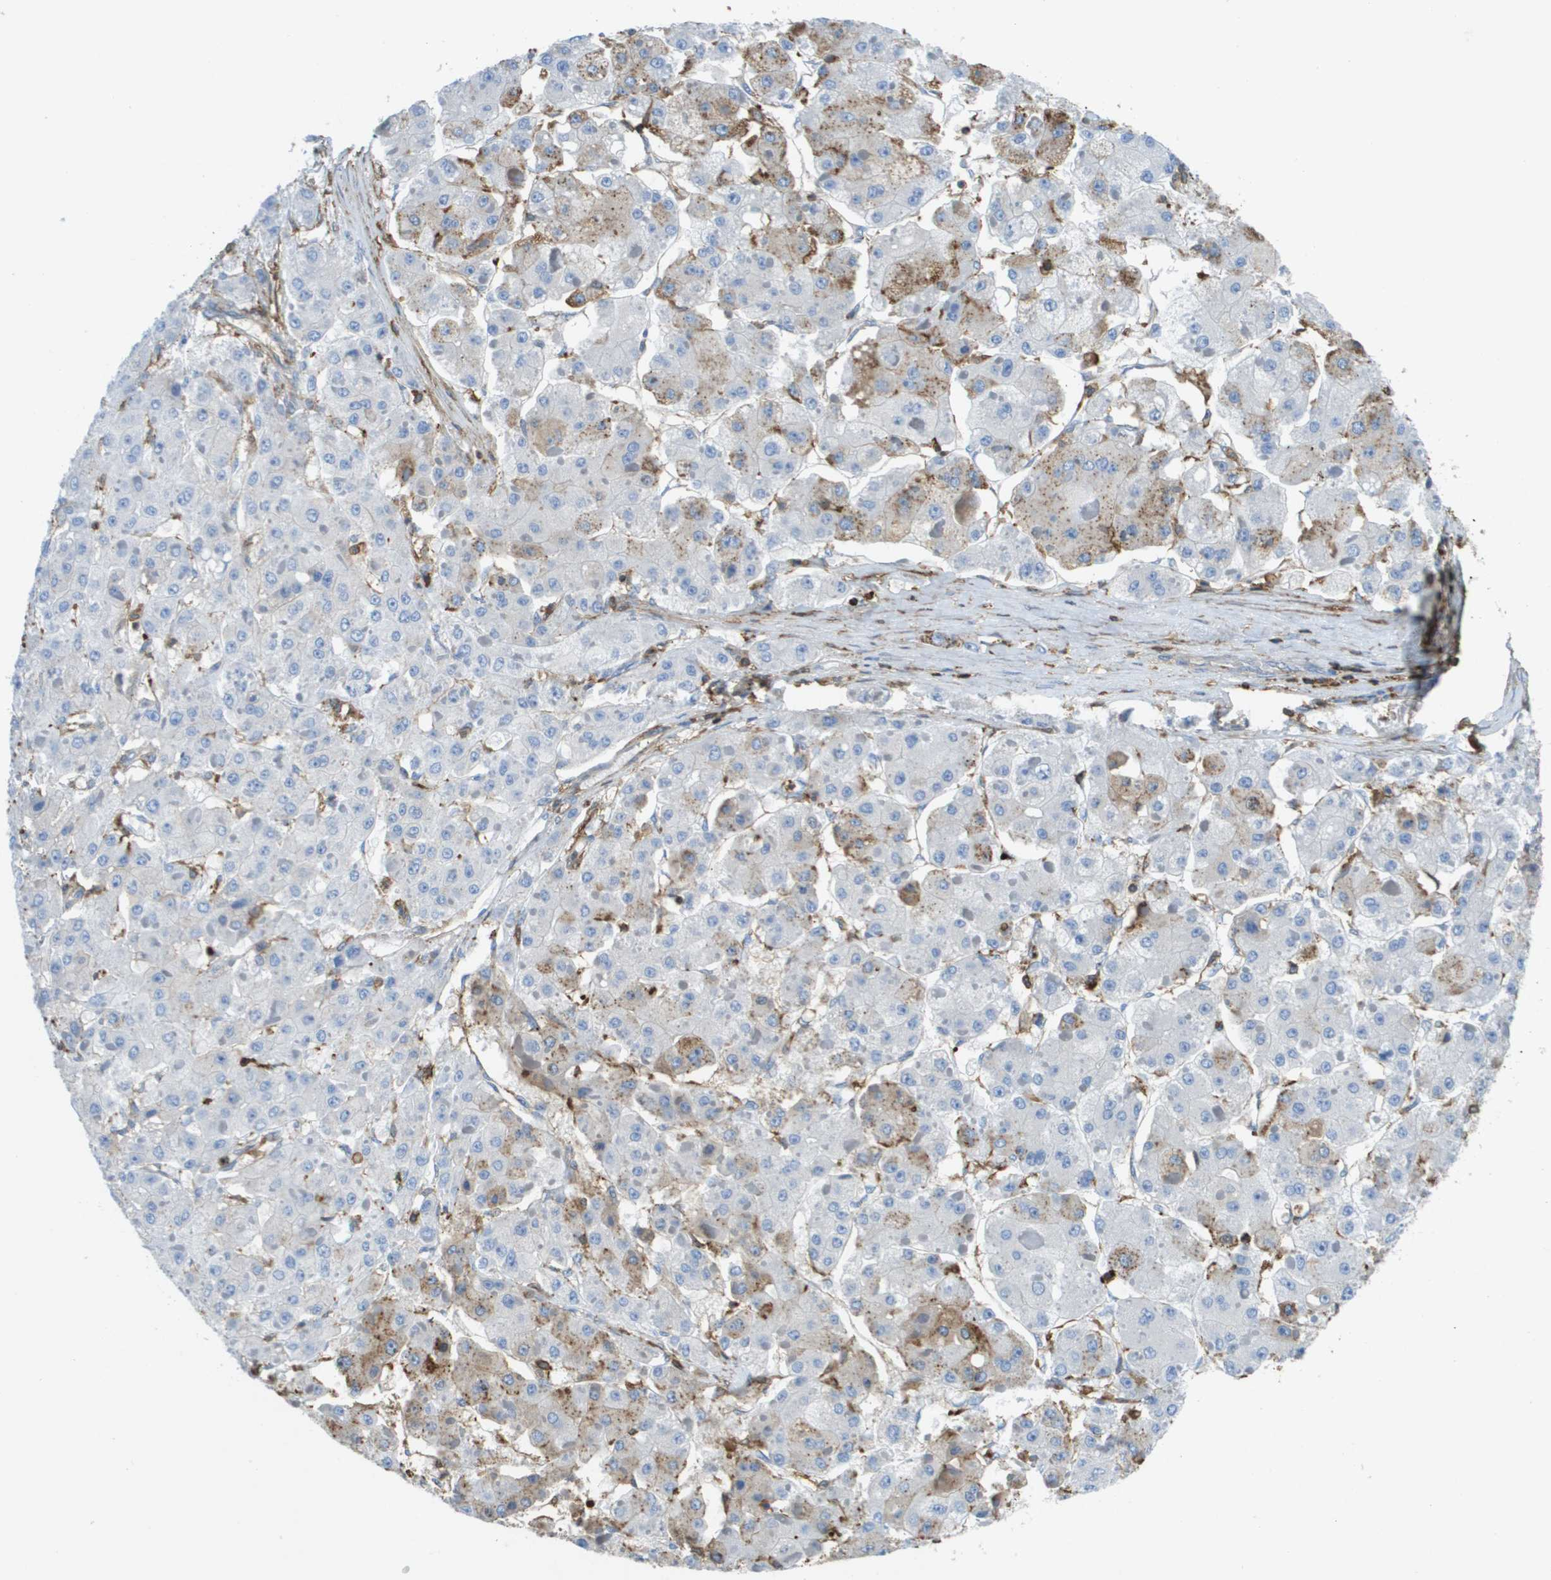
{"staining": {"intensity": "moderate", "quantity": "<25%", "location": "cytoplasmic/membranous"}, "tissue": "liver cancer", "cell_type": "Tumor cells", "image_type": "cancer", "snomed": [{"axis": "morphology", "description": "Carcinoma, Hepatocellular, NOS"}, {"axis": "topography", "description": "Liver"}], "caption": "Moderate cytoplasmic/membranous protein staining is seen in approximately <25% of tumor cells in hepatocellular carcinoma (liver).", "gene": "PASK", "patient": {"sex": "female", "age": 73}}